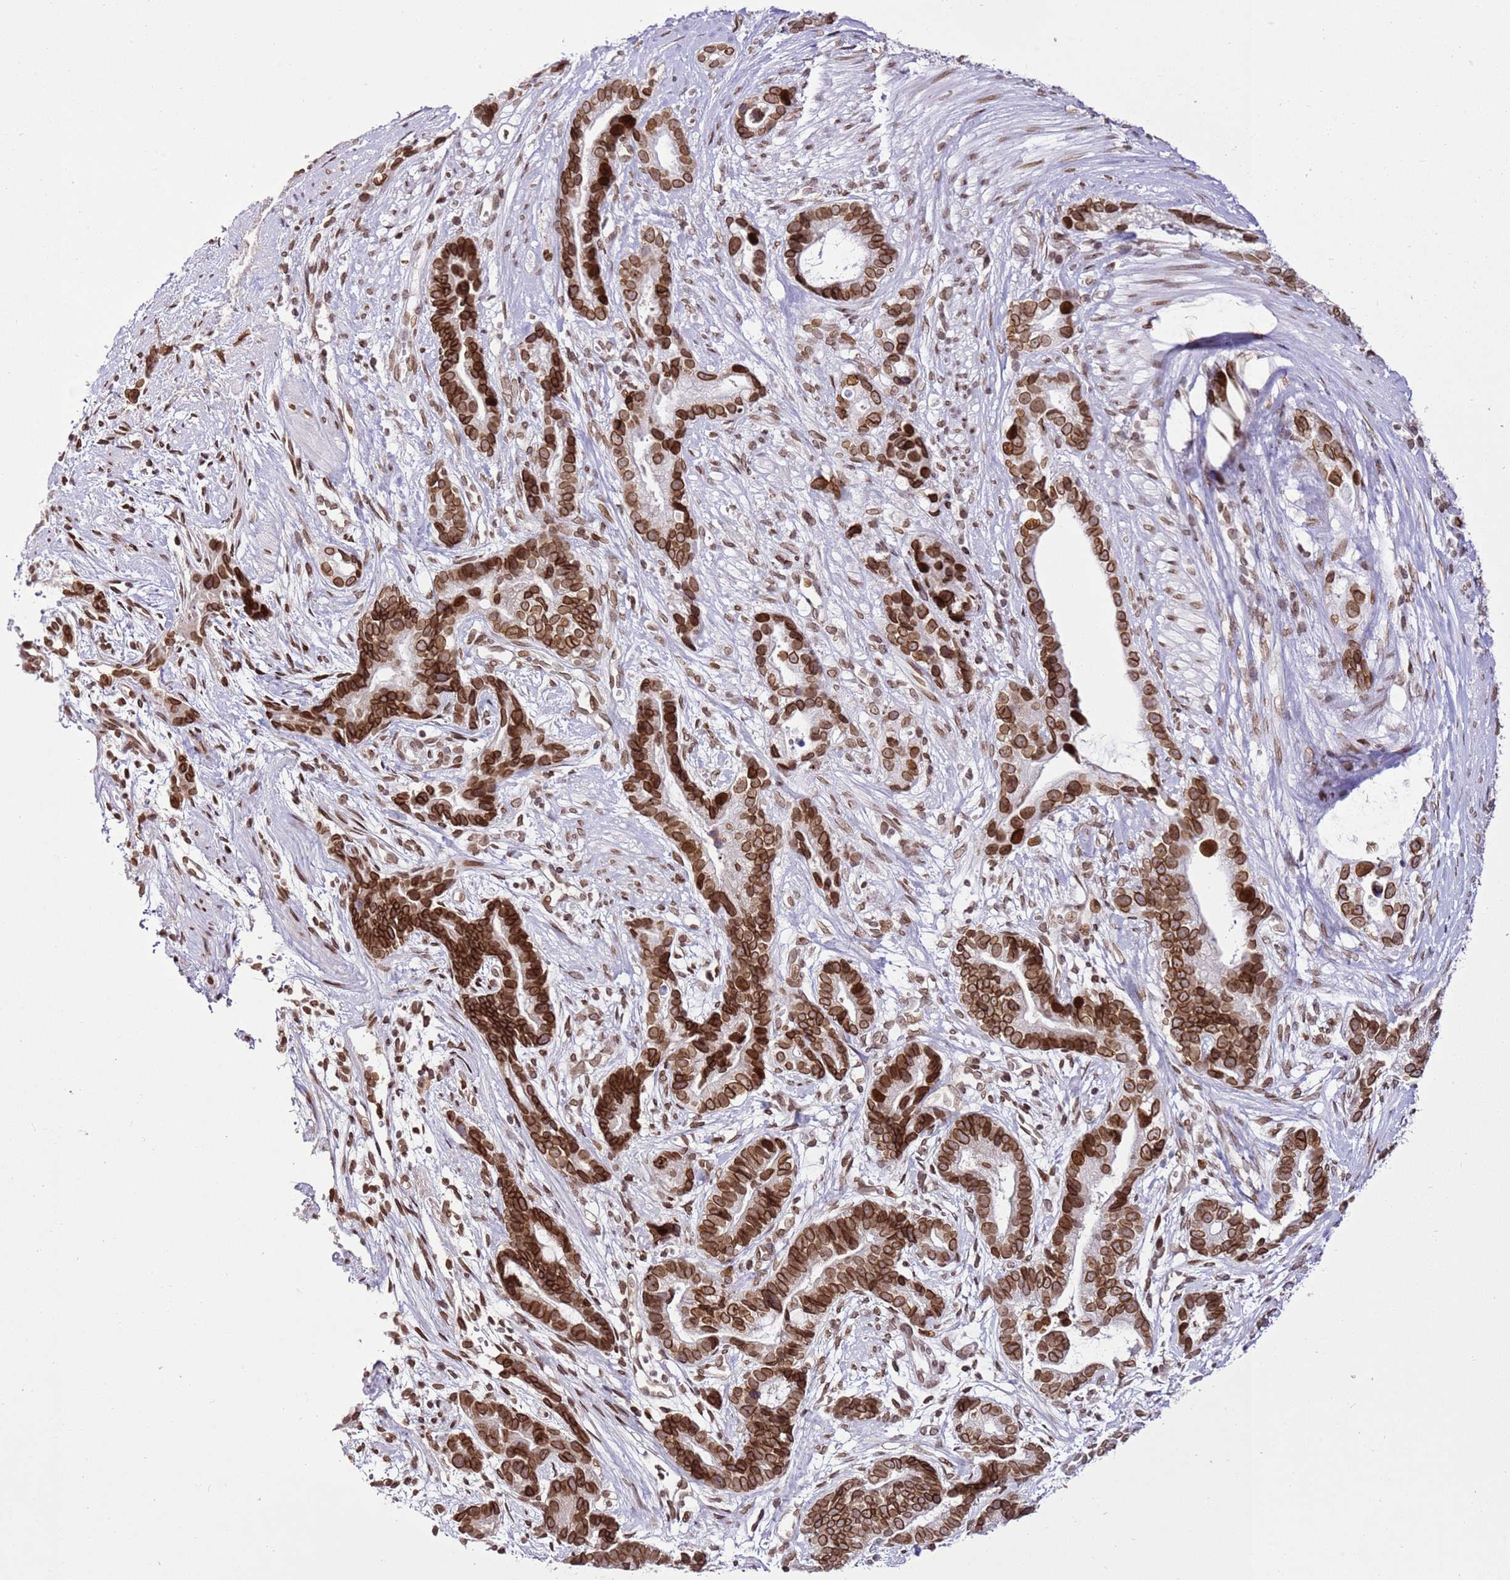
{"staining": {"intensity": "strong", "quantity": ">75%", "location": "cytoplasmic/membranous,nuclear"}, "tissue": "stomach cancer", "cell_type": "Tumor cells", "image_type": "cancer", "snomed": [{"axis": "morphology", "description": "Adenocarcinoma, NOS"}, {"axis": "topography", "description": "Stomach"}], "caption": "Immunohistochemical staining of human stomach cancer exhibits high levels of strong cytoplasmic/membranous and nuclear expression in approximately >75% of tumor cells.", "gene": "POU6F1", "patient": {"sex": "male", "age": 55}}